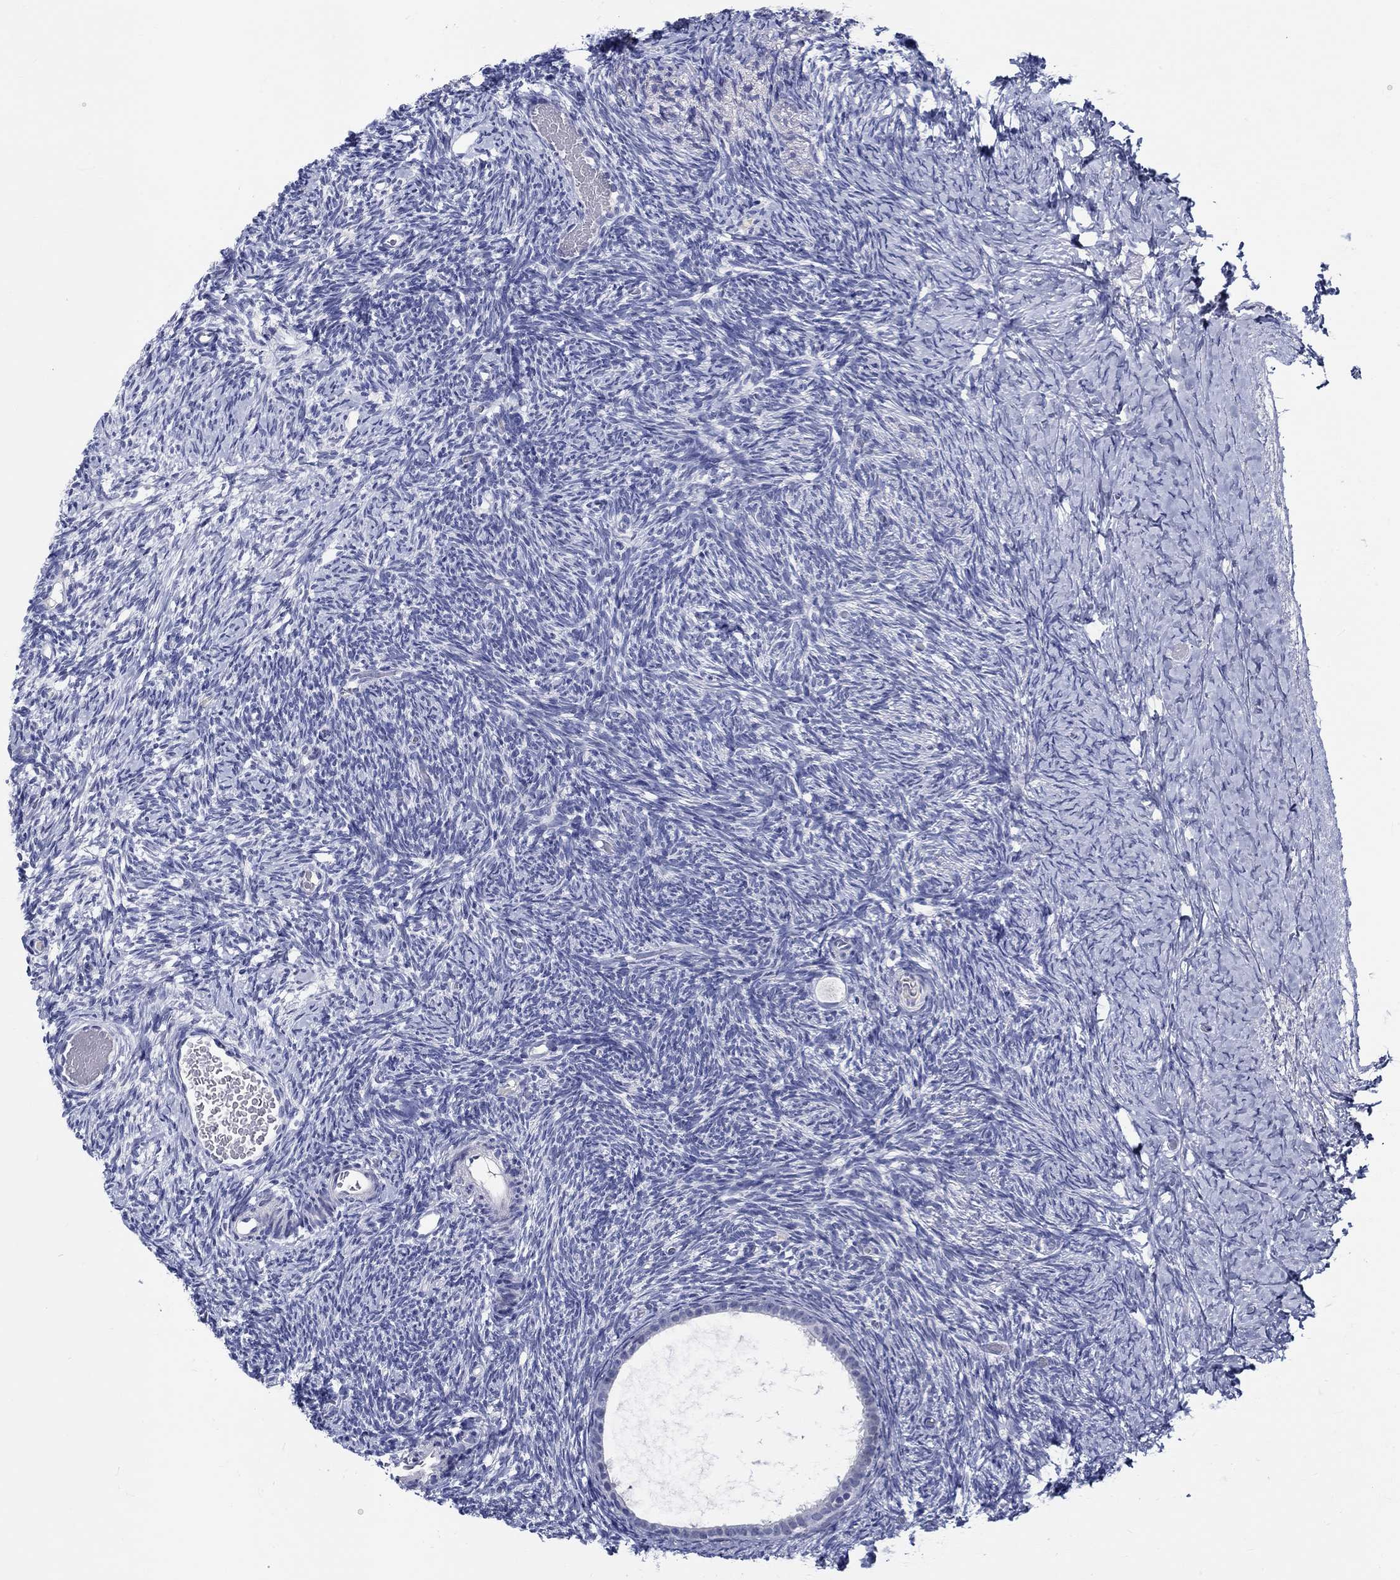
{"staining": {"intensity": "negative", "quantity": "none", "location": "none"}, "tissue": "ovary", "cell_type": "Follicle cells", "image_type": "normal", "snomed": [{"axis": "morphology", "description": "Normal tissue, NOS"}, {"axis": "topography", "description": "Ovary"}], "caption": "Immunohistochemistry (IHC) photomicrograph of unremarkable ovary stained for a protein (brown), which shows no positivity in follicle cells. Nuclei are stained in blue.", "gene": "CETN1", "patient": {"sex": "female", "age": 39}}